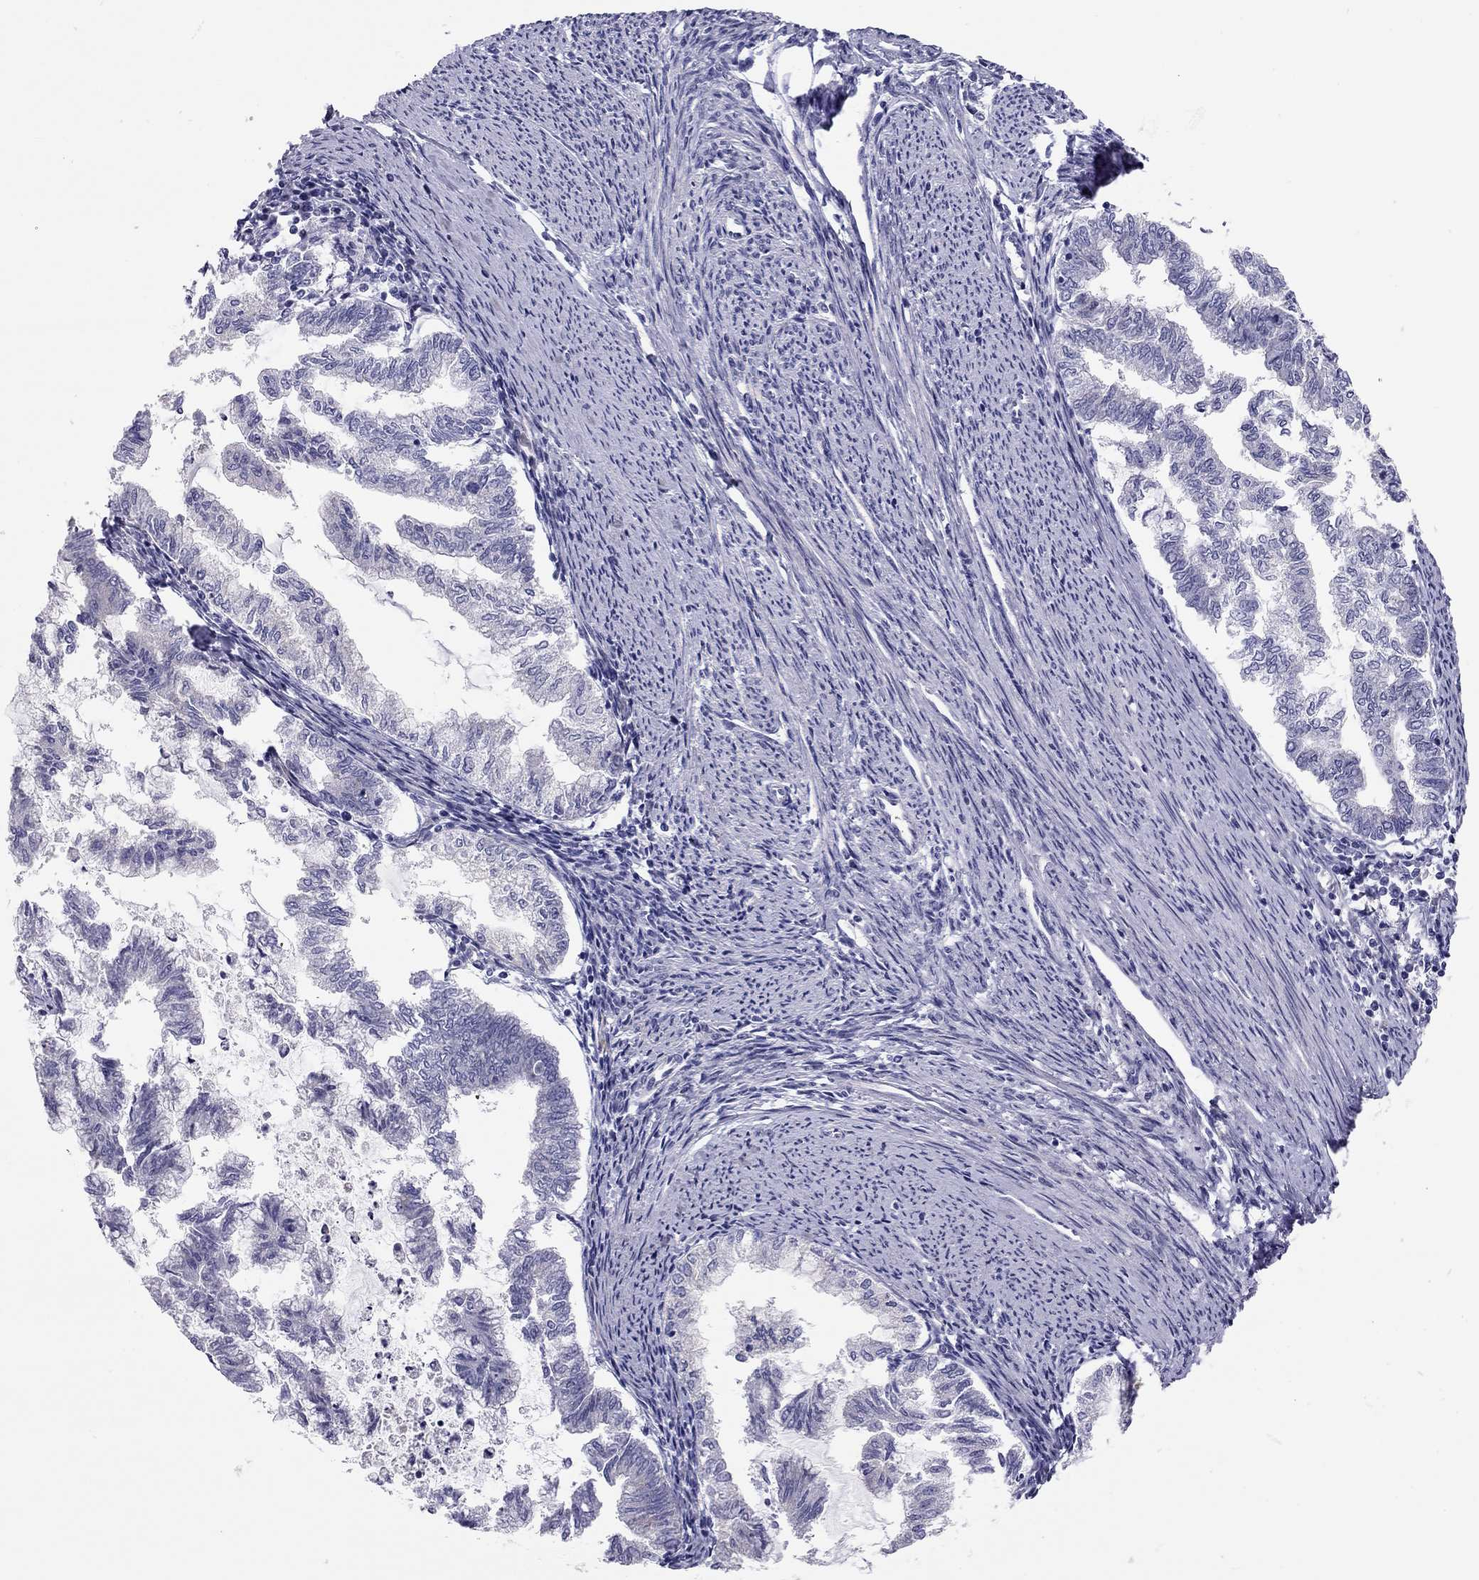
{"staining": {"intensity": "negative", "quantity": "none", "location": "none"}, "tissue": "endometrial cancer", "cell_type": "Tumor cells", "image_type": "cancer", "snomed": [{"axis": "morphology", "description": "Adenocarcinoma, NOS"}, {"axis": "topography", "description": "Endometrium"}], "caption": "An immunohistochemistry histopathology image of adenocarcinoma (endometrial) is shown. There is no staining in tumor cells of adenocarcinoma (endometrial).", "gene": "SCARB1", "patient": {"sex": "female", "age": 79}}